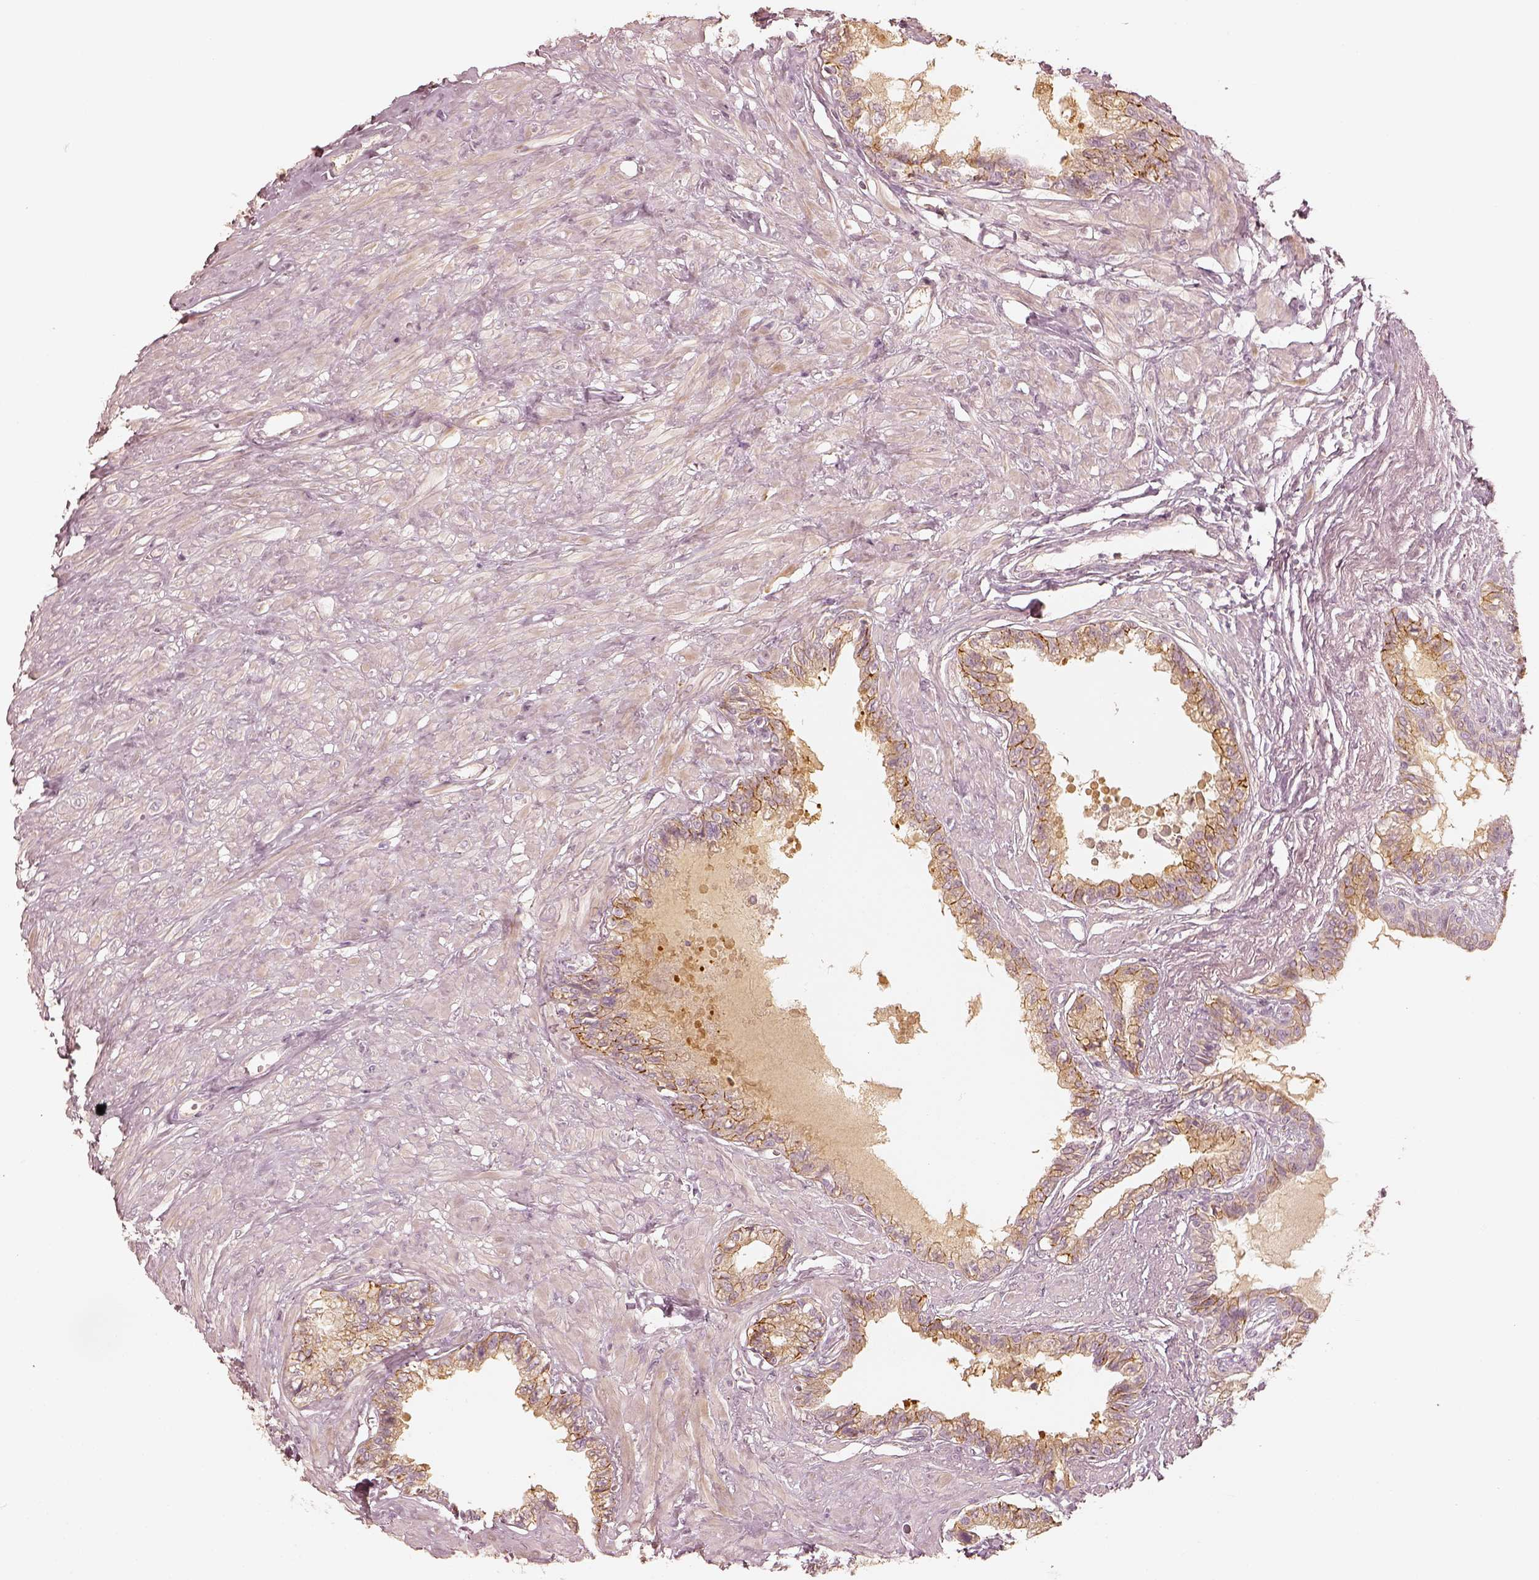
{"staining": {"intensity": "moderate", "quantity": ">75%", "location": "cytoplasmic/membranous"}, "tissue": "seminal vesicle", "cell_type": "Glandular cells", "image_type": "normal", "snomed": [{"axis": "morphology", "description": "Normal tissue, NOS"}, {"axis": "morphology", "description": "Urothelial carcinoma, NOS"}, {"axis": "topography", "description": "Urinary bladder"}, {"axis": "topography", "description": "Seminal veicle"}], "caption": "This is a micrograph of immunohistochemistry (IHC) staining of benign seminal vesicle, which shows moderate positivity in the cytoplasmic/membranous of glandular cells.", "gene": "GORASP2", "patient": {"sex": "male", "age": 76}}